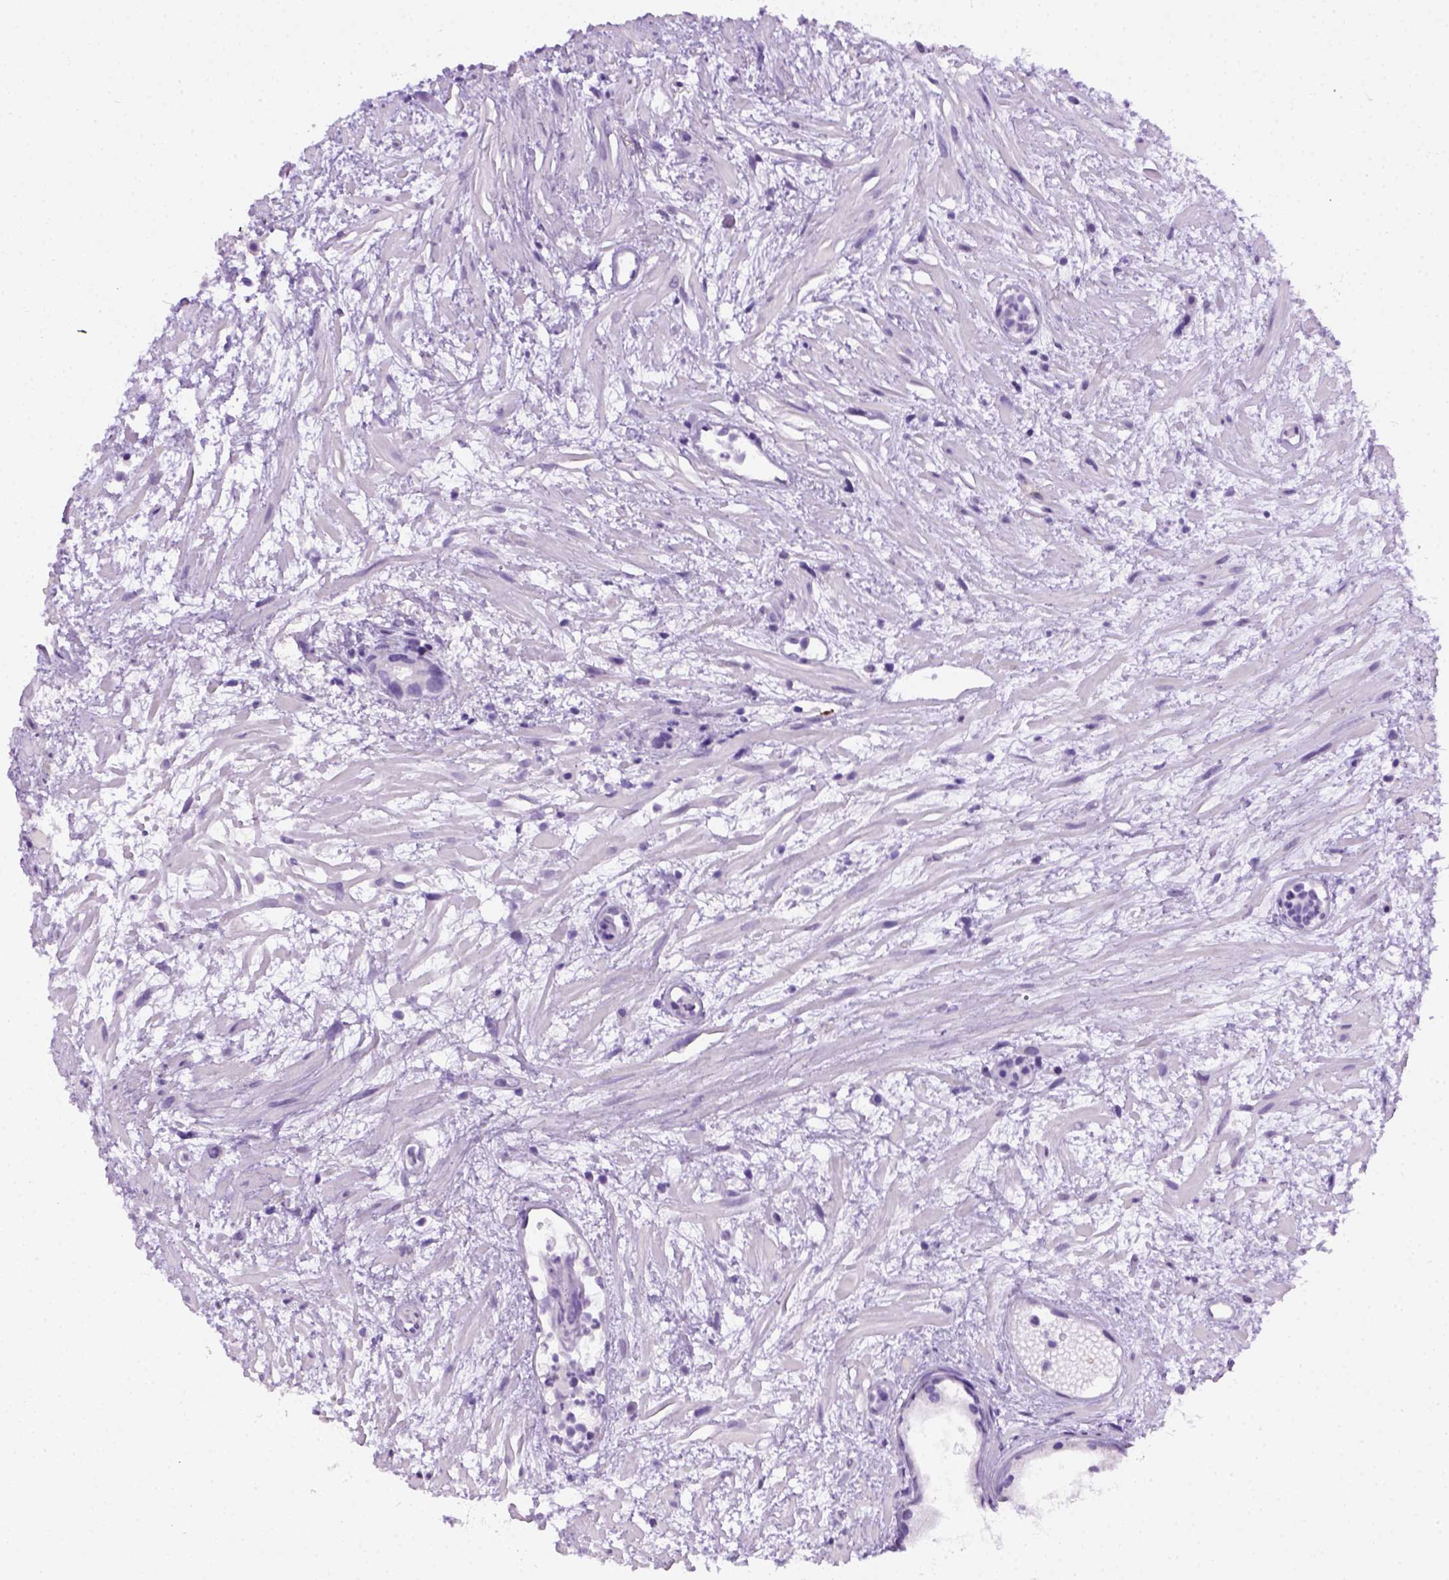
{"staining": {"intensity": "negative", "quantity": "none", "location": "none"}, "tissue": "prostate cancer", "cell_type": "Tumor cells", "image_type": "cancer", "snomed": [{"axis": "morphology", "description": "Adenocarcinoma, High grade"}, {"axis": "topography", "description": "Prostate"}], "caption": "Tumor cells show no significant protein staining in adenocarcinoma (high-grade) (prostate).", "gene": "FAM184B", "patient": {"sex": "male", "age": 79}}